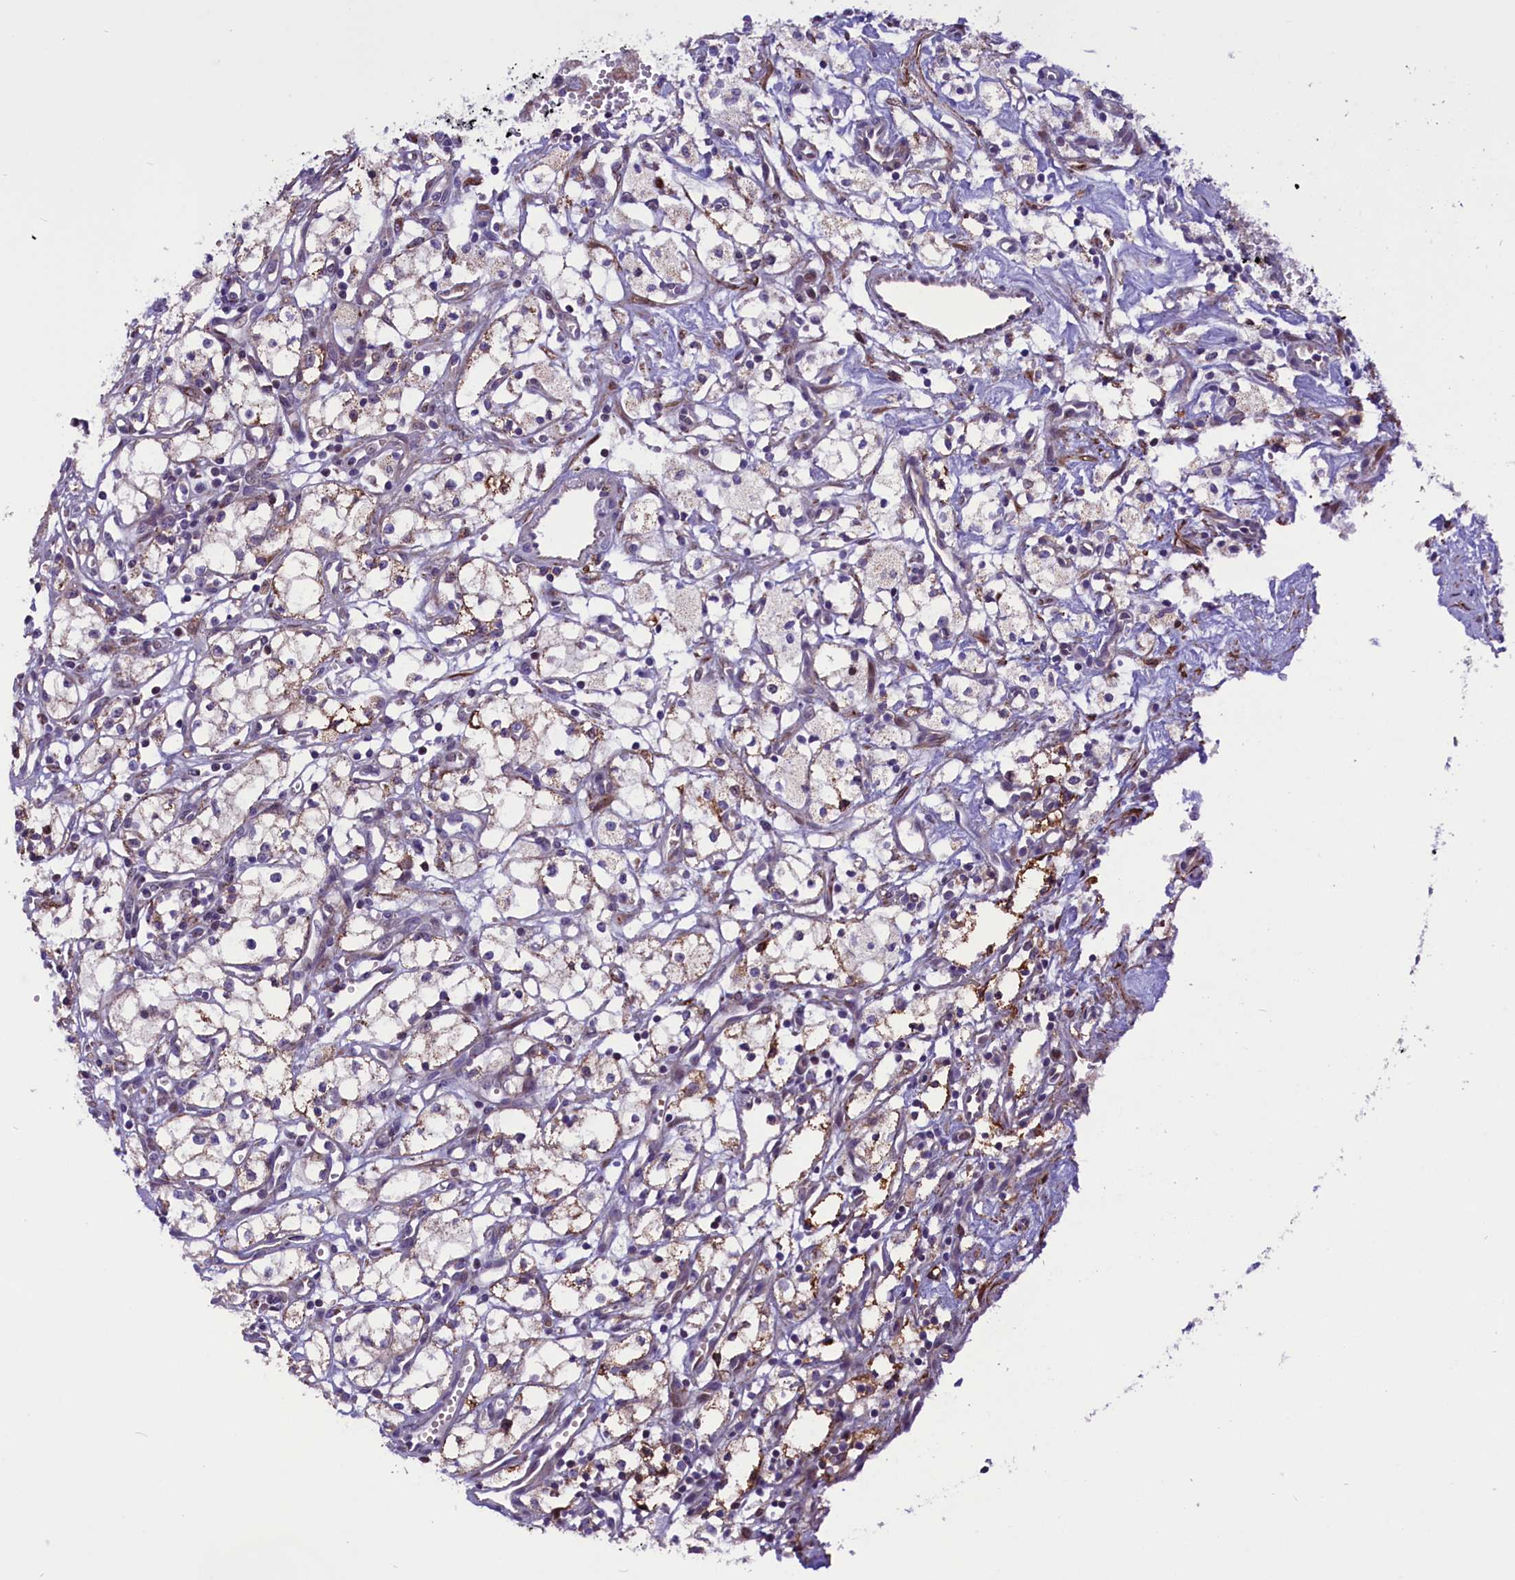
{"staining": {"intensity": "weak", "quantity": "<25%", "location": "cytoplasmic/membranous"}, "tissue": "renal cancer", "cell_type": "Tumor cells", "image_type": "cancer", "snomed": [{"axis": "morphology", "description": "Adenocarcinoma, NOS"}, {"axis": "topography", "description": "Kidney"}], "caption": "A histopathology image of human adenocarcinoma (renal) is negative for staining in tumor cells.", "gene": "MIEF2", "patient": {"sex": "male", "age": 59}}